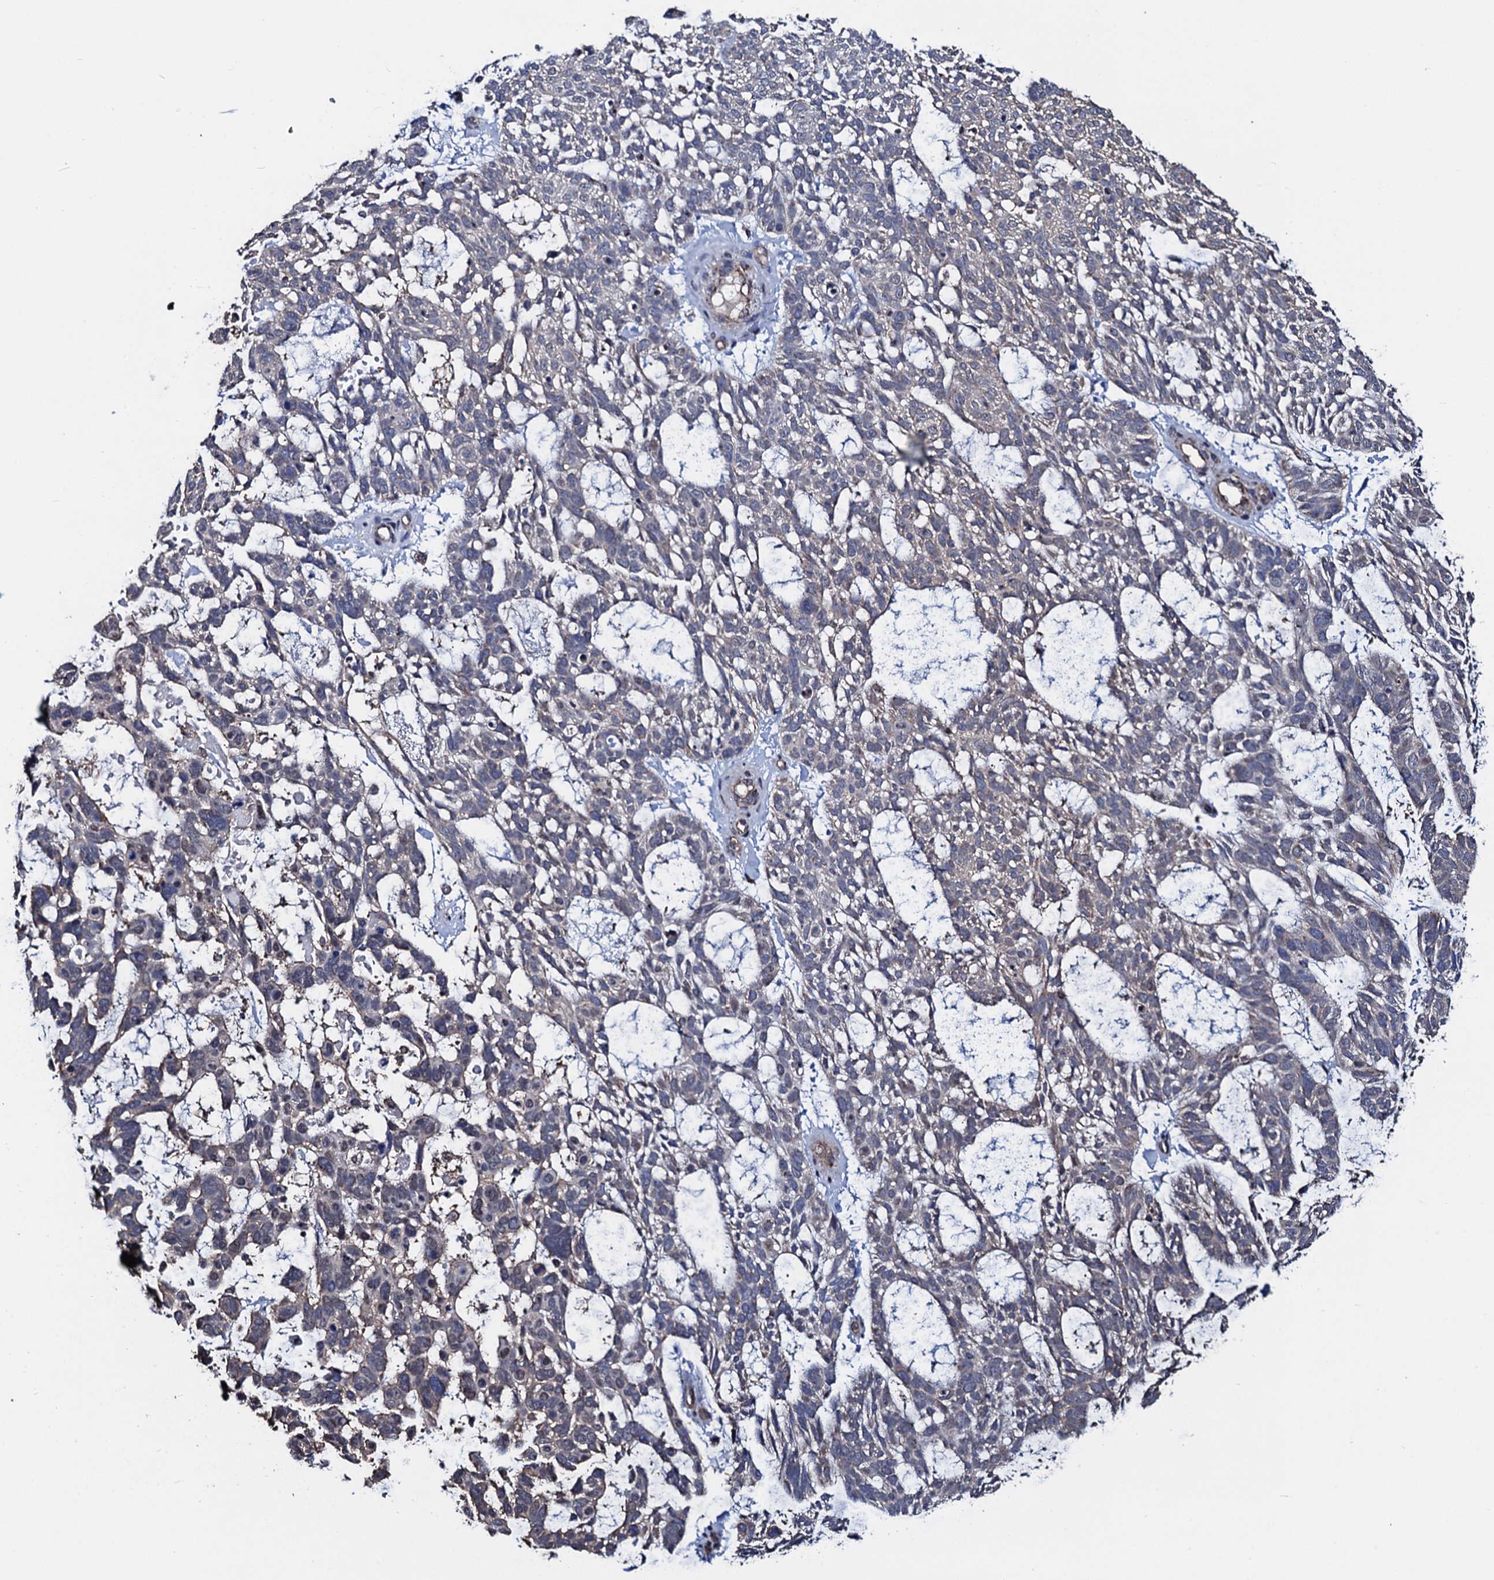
{"staining": {"intensity": "negative", "quantity": "none", "location": "none"}, "tissue": "skin cancer", "cell_type": "Tumor cells", "image_type": "cancer", "snomed": [{"axis": "morphology", "description": "Basal cell carcinoma"}, {"axis": "topography", "description": "Skin"}], "caption": "DAB (3,3'-diaminobenzidine) immunohistochemical staining of skin basal cell carcinoma reveals no significant expression in tumor cells. Nuclei are stained in blue.", "gene": "PTCD3", "patient": {"sex": "male", "age": 88}}